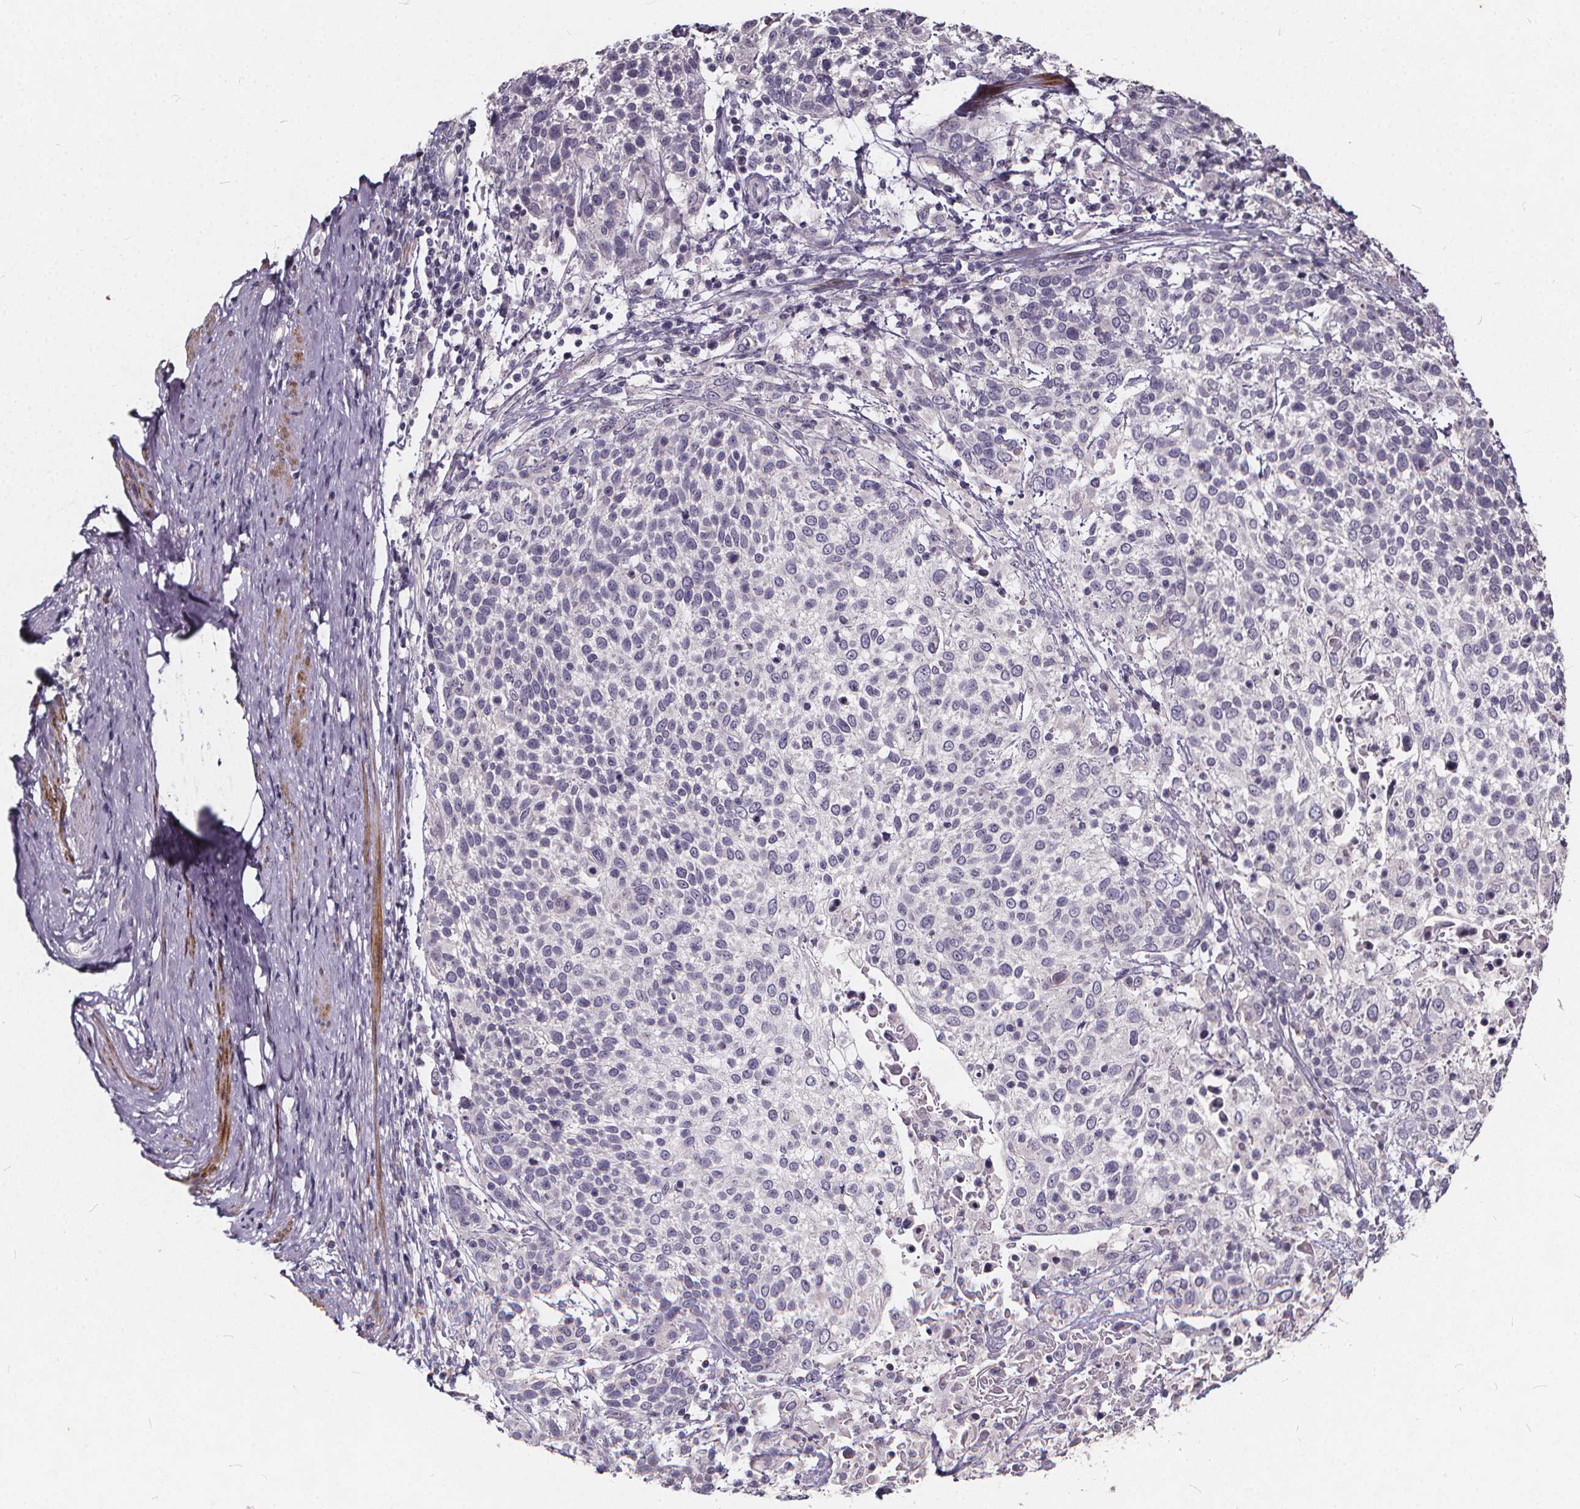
{"staining": {"intensity": "negative", "quantity": "none", "location": "none"}, "tissue": "cervical cancer", "cell_type": "Tumor cells", "image_type": "cancer", "snomed": [{"axis": "morphology", "description": "Squamous cell carcinoma, NOS"}, {"axis": "topography", "description": "Cervix"}], "caption": "Immunohistochemistry (IHC) micrograph of neoplastic tissue: cervical cancer (squamous cell carcinoma) stained with DAB (3,3'-diaminobenzidine) demonstrates no significant protein expression in tumor cells.", "gene": "TSPAN14", "patient": {"sex": "female", "age": 61}}